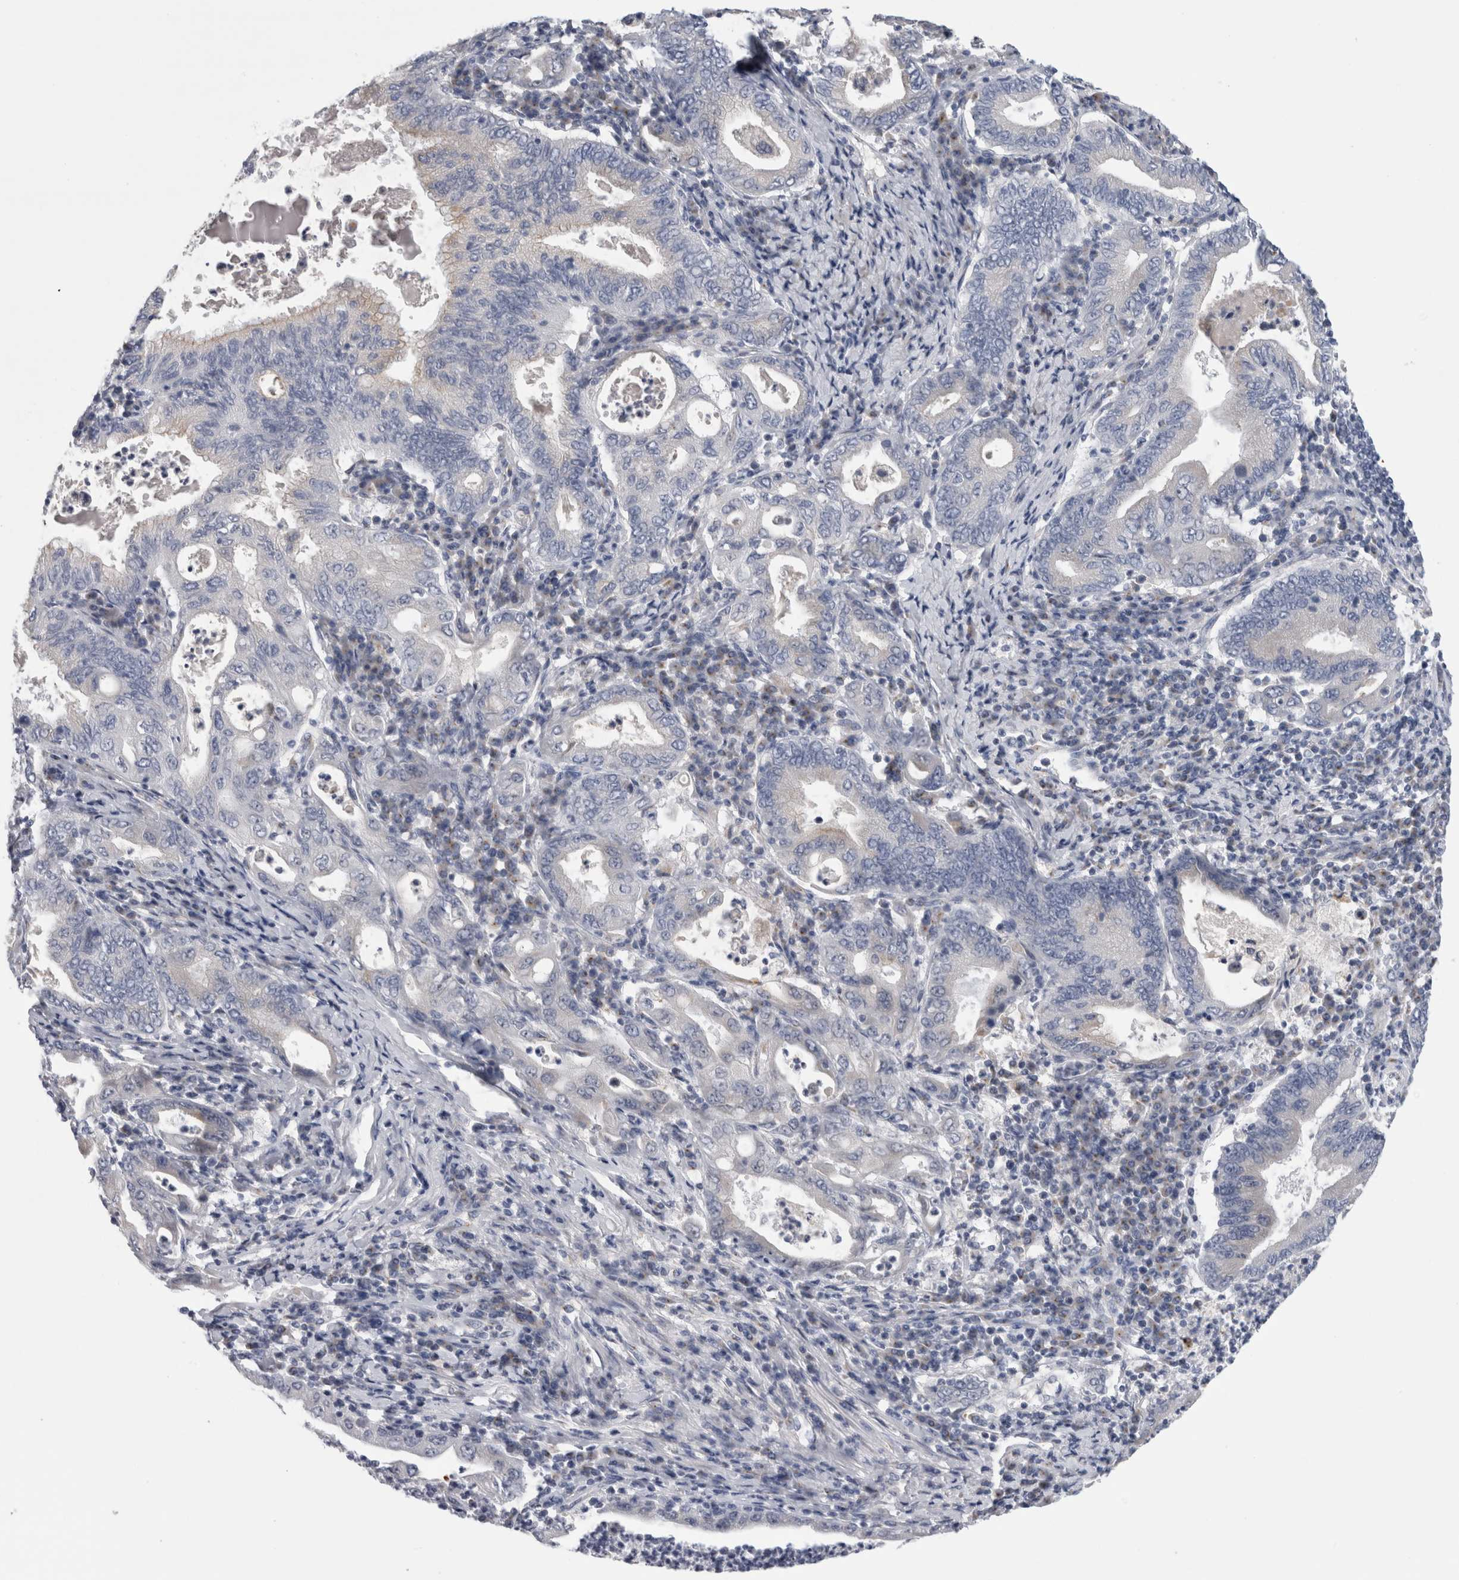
{"staining": {"intensity": "negative", "quantity": "none", "location": "none"}, "tissue": "stomach cancer", "cell_type": "Tumor cells", "image_type": "cancer", "snomed": [{"axis": "morphology", "description": "Normal tissue, NOS"}, {"axis": "morphology", "description": "Adenocarcinoma, NOS"}, {"axis": "topography", "description": "Esophagus"}, {"axis": "topography", "description": "Stomach, upper"}, {"axis": "topography", "description": "Peripheral nerve tissue"}], "caption": "A micrograph of human adenocarcinoma (stomach) is negative for staining in tumor cells.", "gene": "AKAP9", "patient": {"sex": "male", "age": 62}}